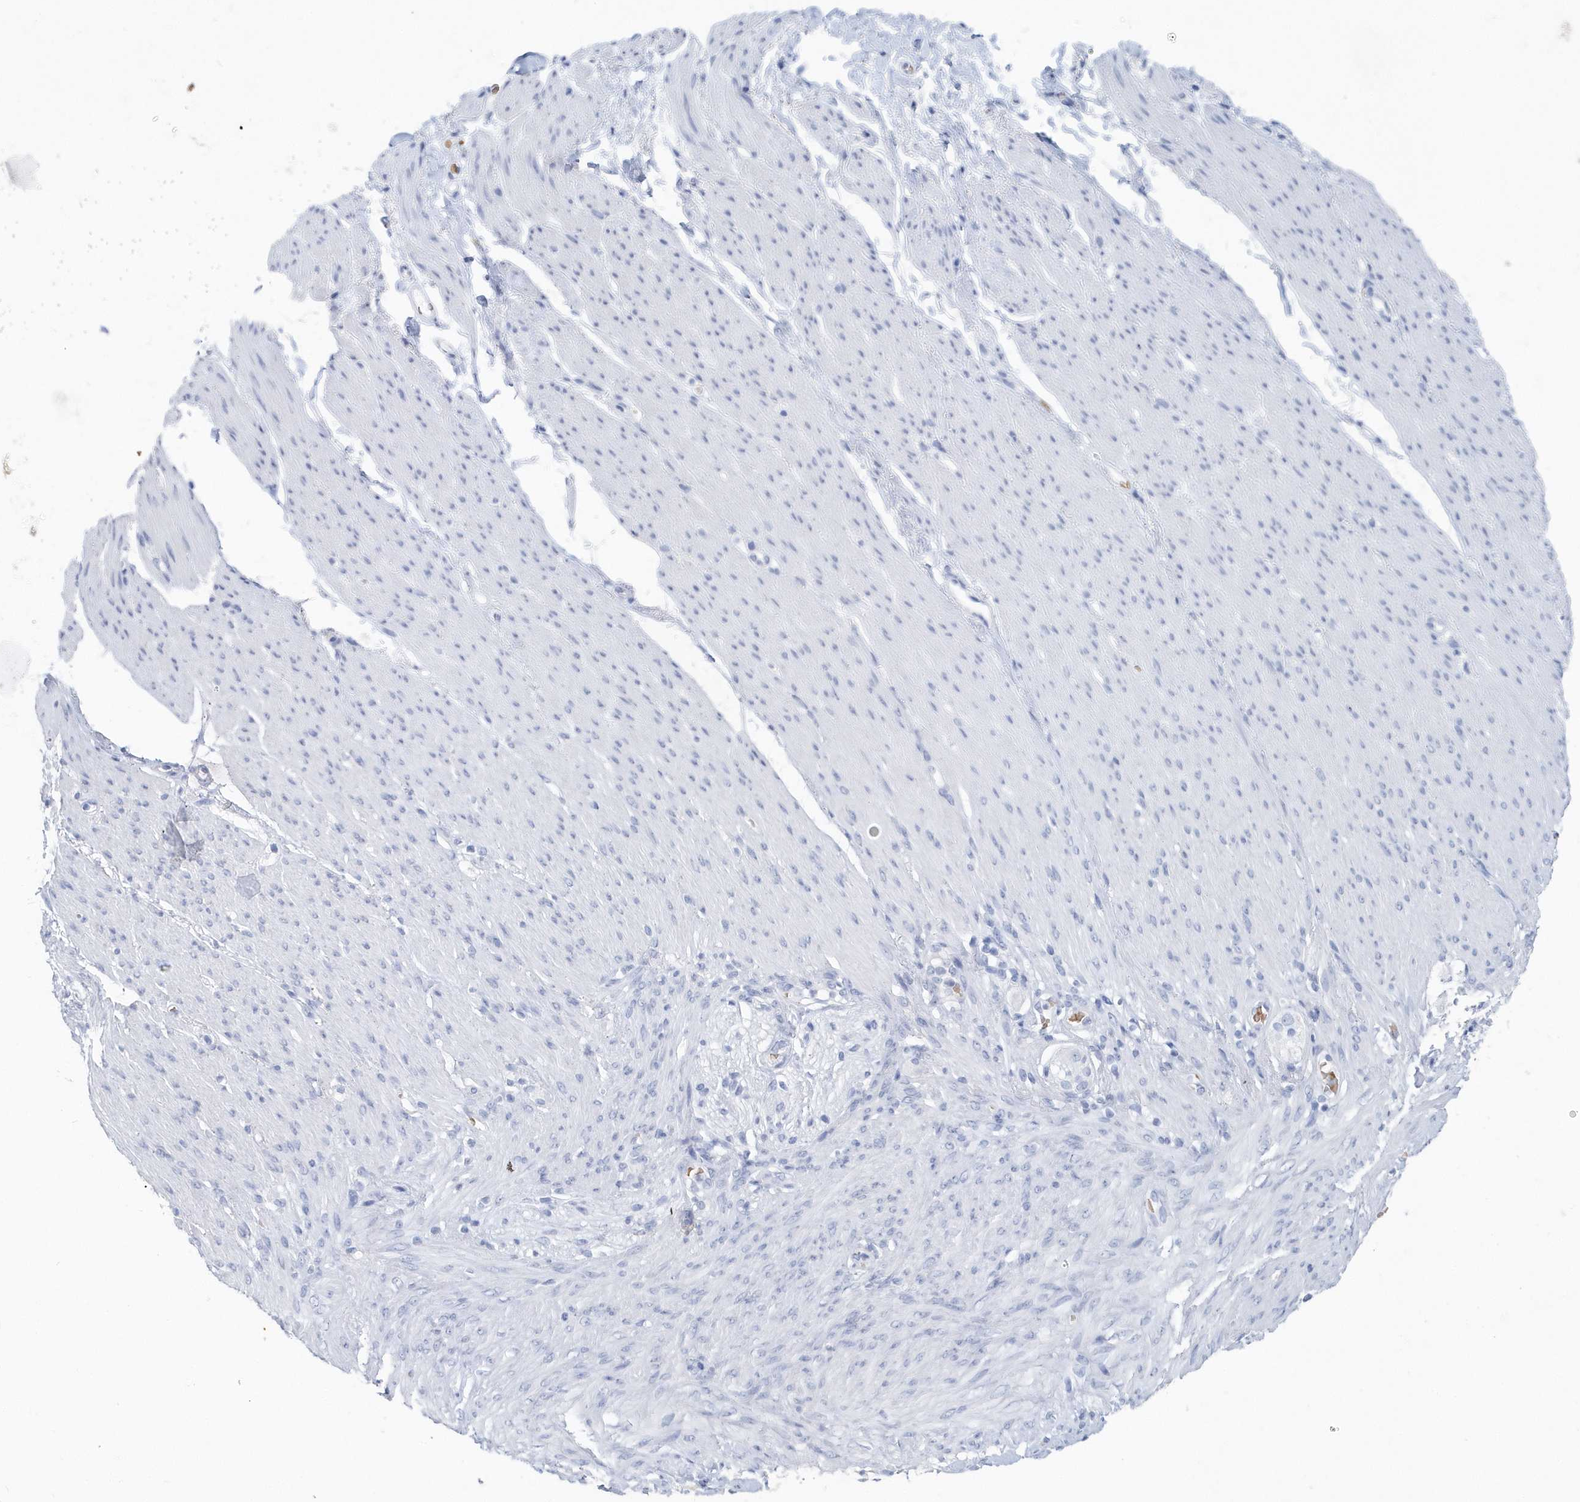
{"staining": {"intensity": "negative", "quantity": "none", "location": "none"}, "tissue": "adipose tissue", "cell_type": "Adipocytes", "image_type": "normal", "snomed": [{"axis": "morphology", "description": "Normal tissue, NOS"}, {"axis": "topography", "description": "Colon"}, {"axis": "topography", "description": "Peripheral nerve tissue"}], "caption": "Immunohistochemistry (IHC) histopathology image of benign adipose tissue: human adipose tissue stained with DAB (3,3'-diaminobenzidine) displays no significant protein expression in adipocytes. (Brightfield microscopy of DAB (3,3'-diaminobenzidine) IHC at high magnification).", "gene": "HBA2", "patient": {"sex": "female", "age": 61}}